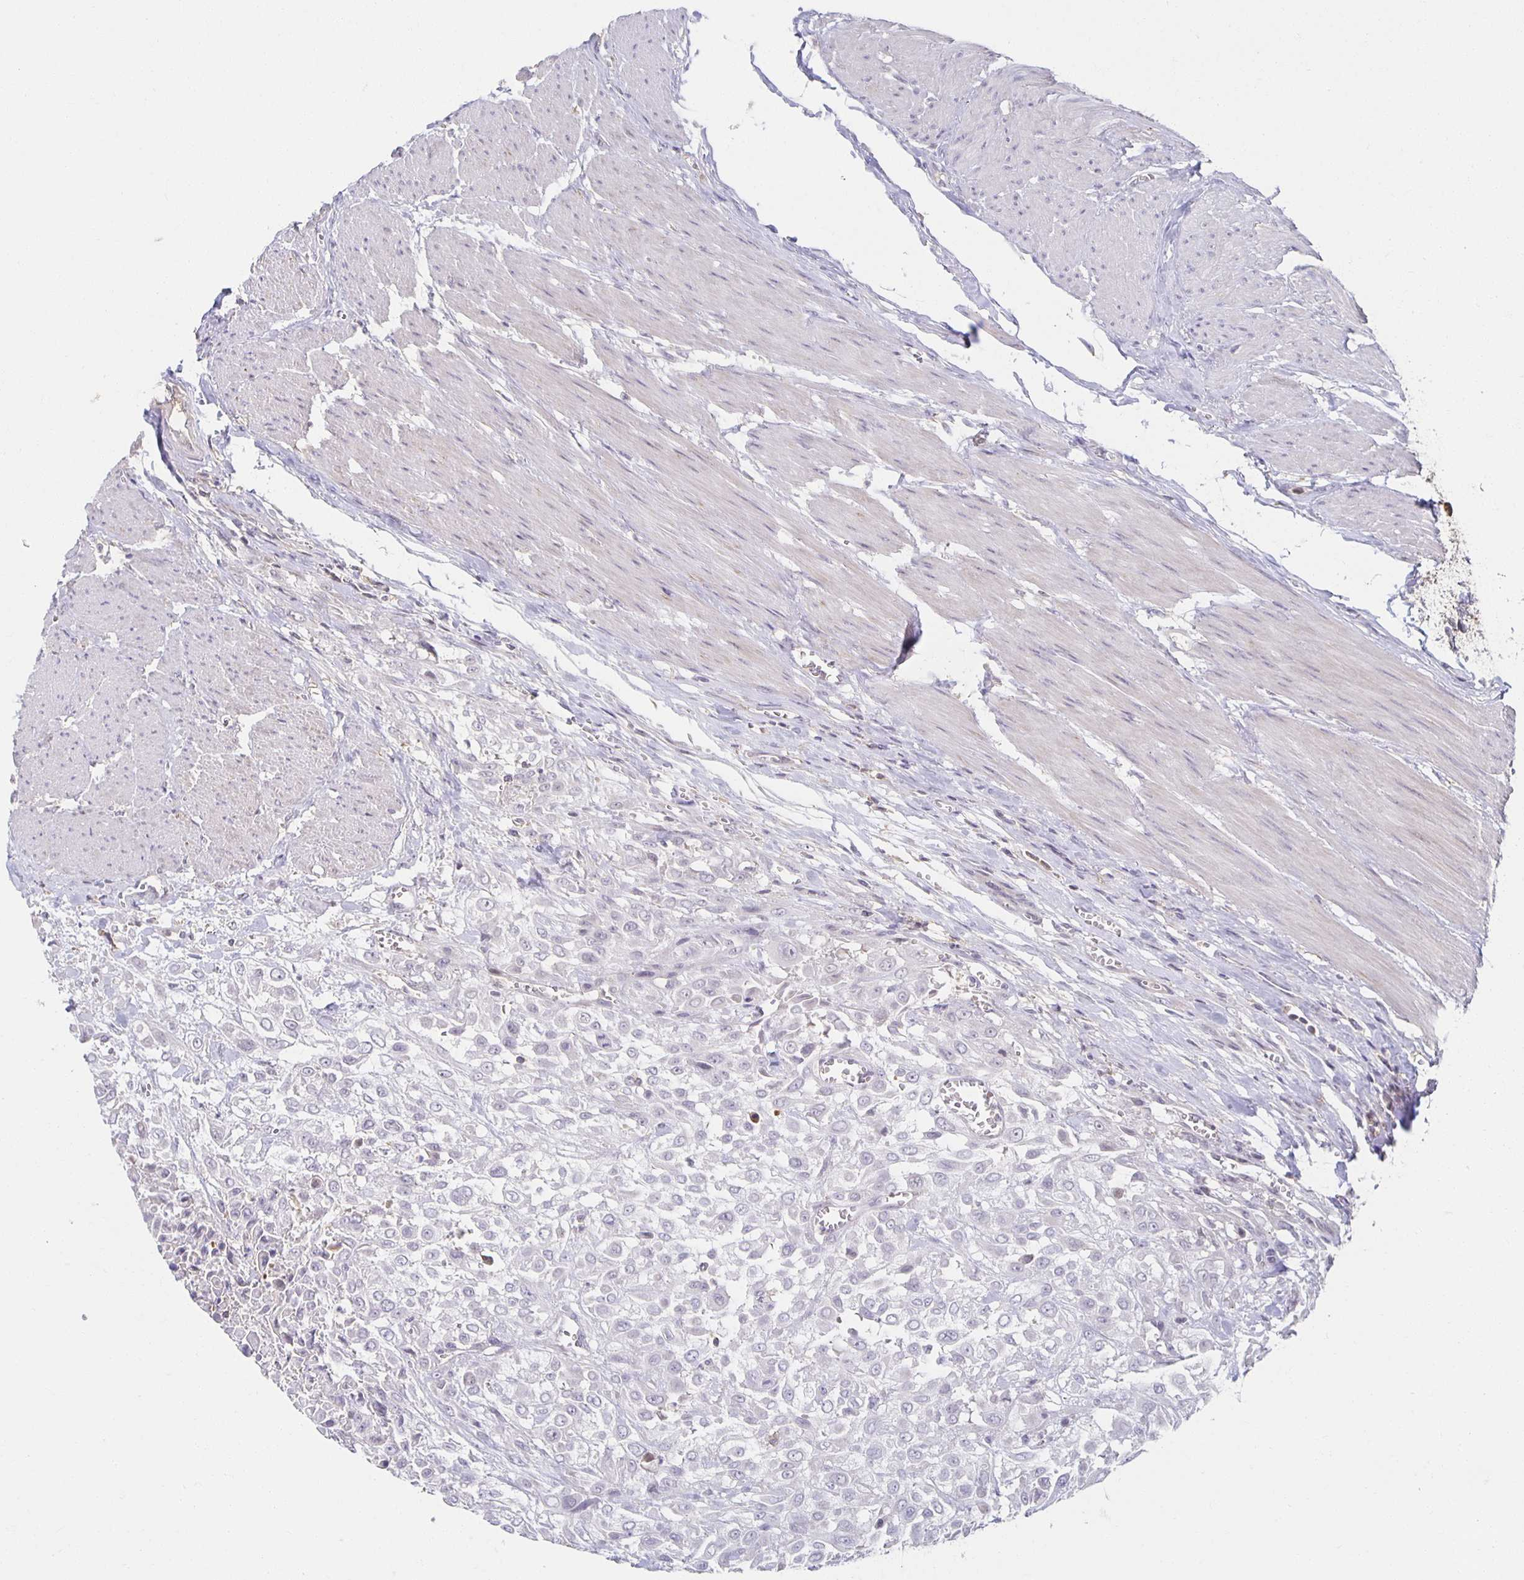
{"staining": {"intensity": "negative", "quantity": "none", "location": "none"}, "tissue": "urothelial cancer", "cell_type": "Tumor cells", "image_type": "cancer", "snomed": [{"axis": "morphology", "description": "Urothelial carcinoma, High grade"}, {"axis": "topography", "description": "Urinary bladder"}], "caption": "High magnification brightfield microscopy of high-grade urothelial carcinoma stained with DAB (3,3'-diaminobenzidine) (brown) and counterstained with hematoxylin (blue): tumor cells show no significant positivity.", "gene": "ZNF692", "patient": {"sex": "male", "age": 57}}